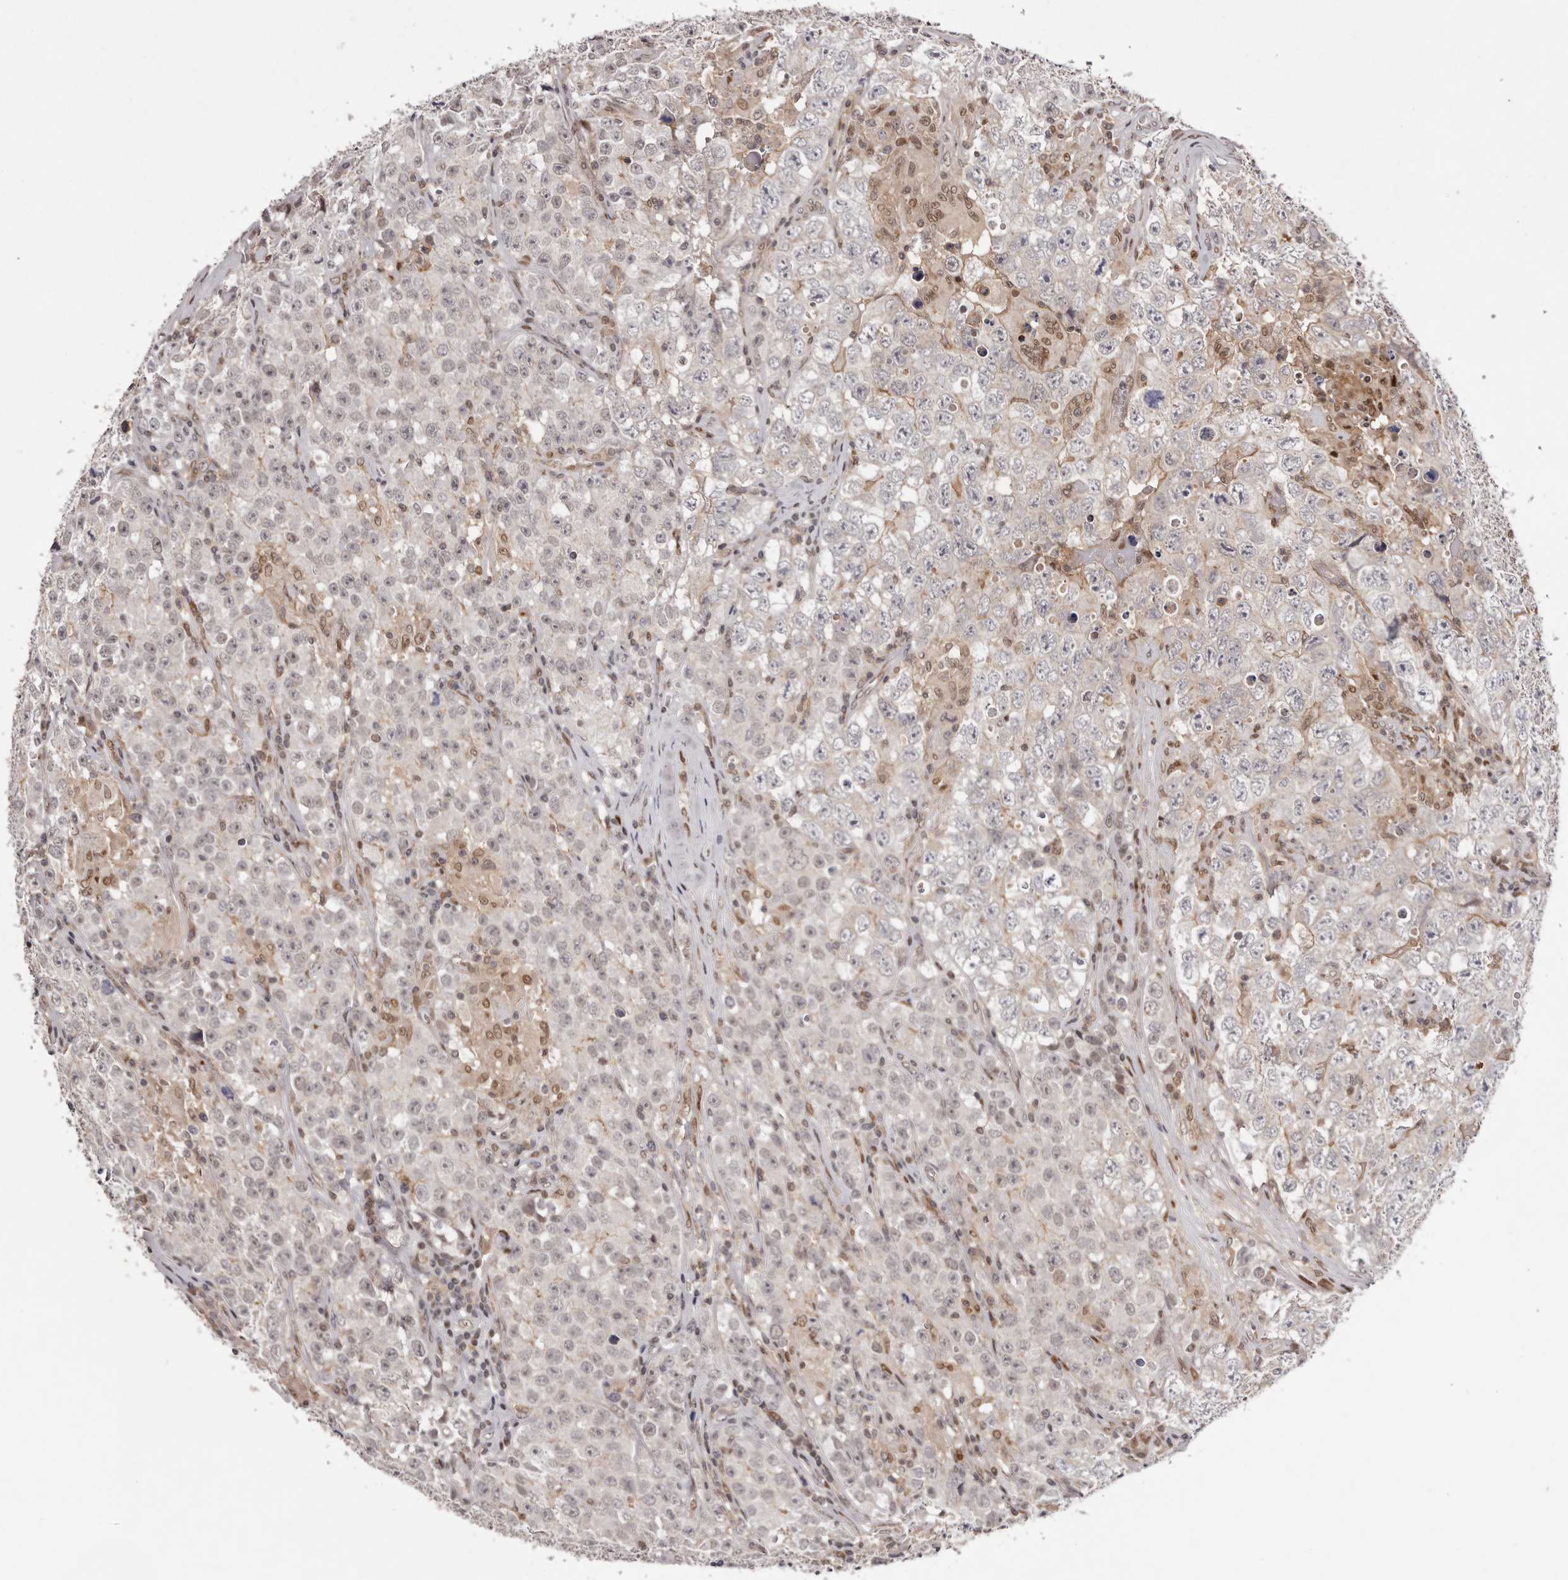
{"staining": {"intensity": "negative", "quantity": "none", "location": "none"}, "tissue": "testis cancer", "cell_type": "Tumor cells", "image_type": "cancer", "snomed": [{"axis": "morphology", "description": "Seminoma, NOS"}, {"axis": "morphology", "description": "Carcinoma, Embryonal, NOS"}, {"axis": "topography", "description": "Testis"}], "caption": "Photomicrograph shows no protein expression in tumor cells of testis cancer (seminoma) tissue. (DAB immunohistochemistry (IHC) with hematoxylin counter stain).", "gene": "FBXO5", "patient": {"sex": "male", "age": 43}}